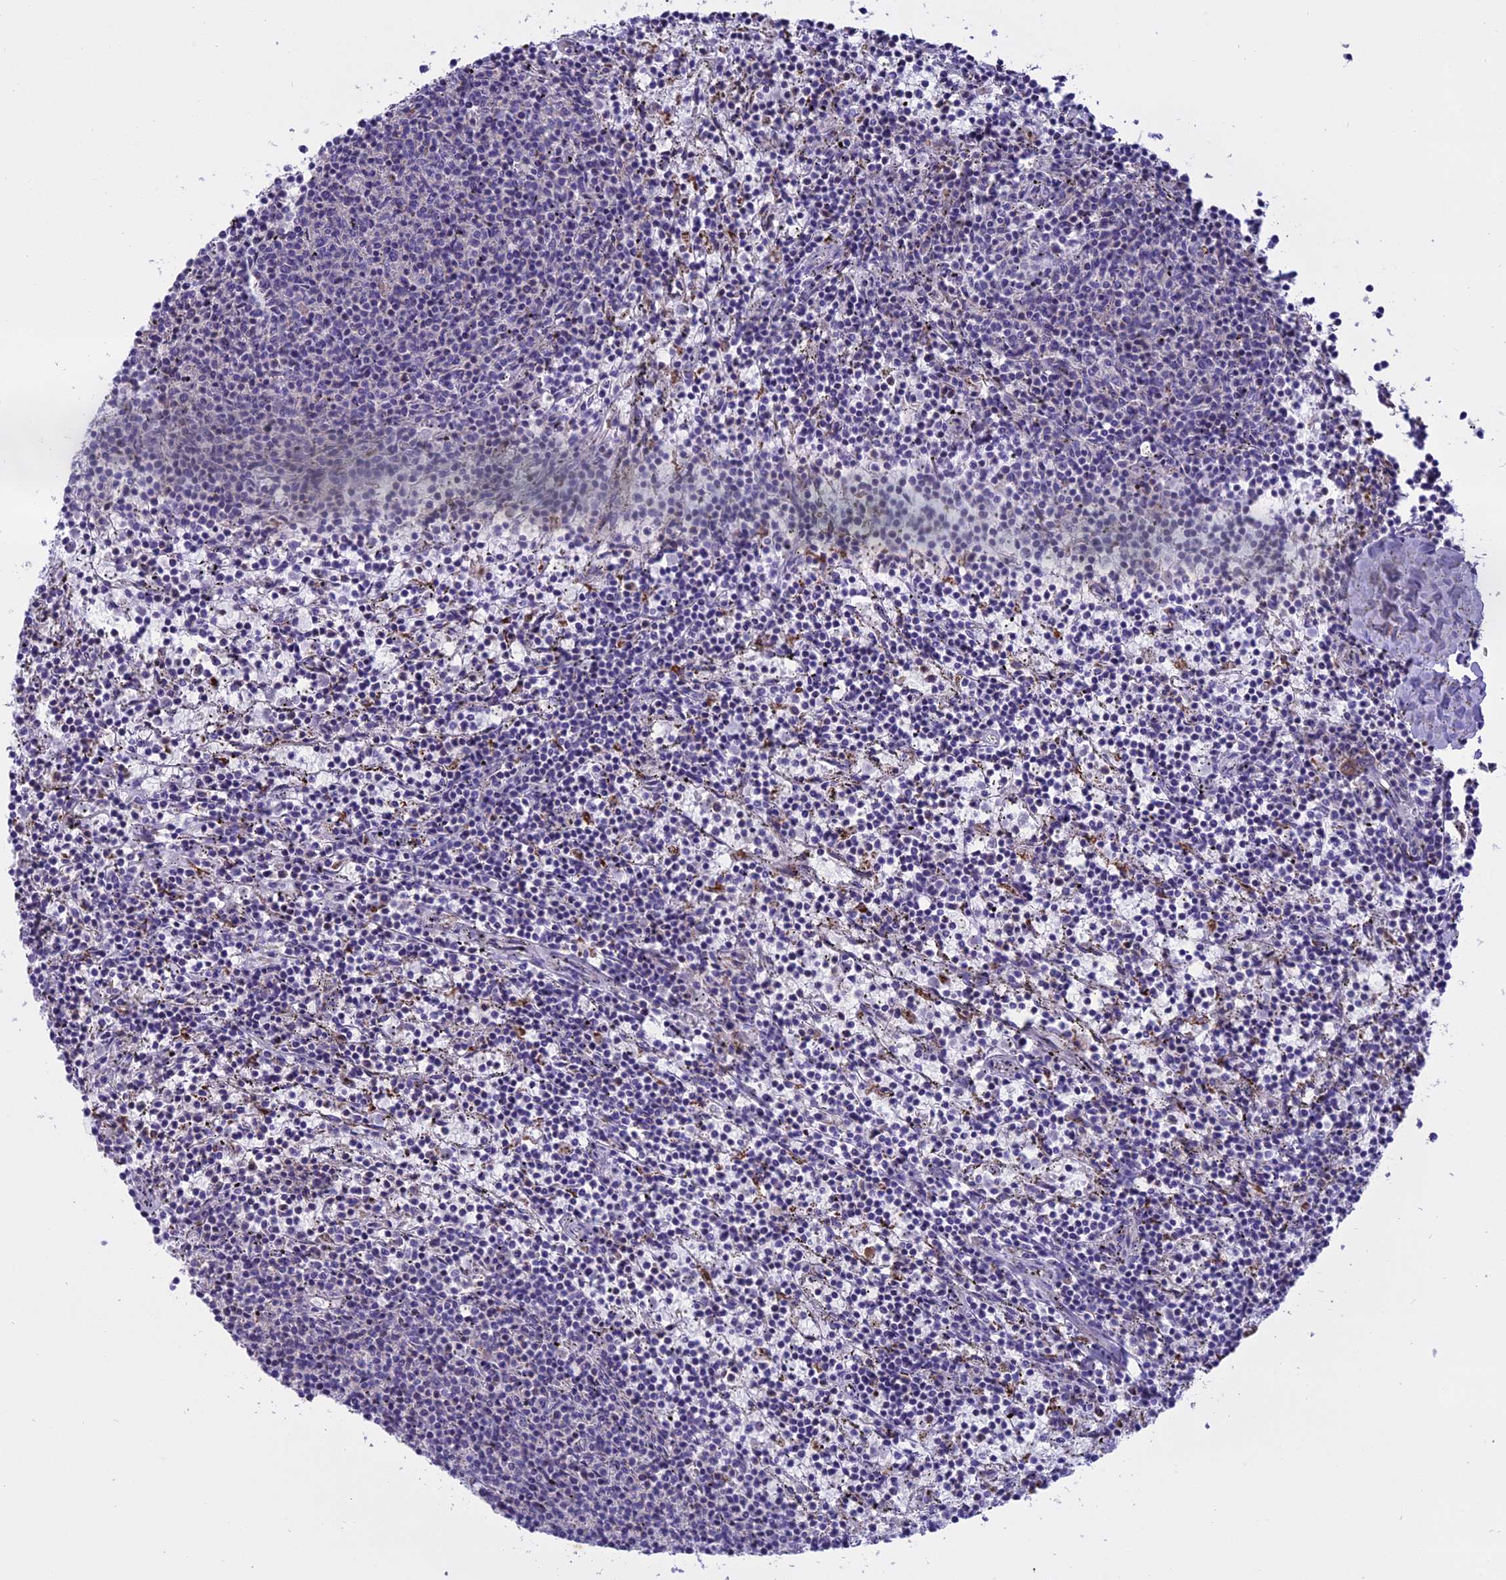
{"staining": {"intensity": "negative", "quantity": "none", "location": "none"}, "tissue": "lymphoma", "cell_type": "Tumor cells", "image_type": "cancer", "snomed": [{"axis": "morphology", "description": "Malignant lymphoma, non-Hodgkin's type, Low grade"}, {"axis": "topography", "description": "Spleen"}], "caption": "DAB (3,3'-diaminobenzidine) immunohistochemical staining of lymphoma demonstrates no significant expression in tumor cells. (Immunohistochemistry (ihc), brightfield microscopy, high magnification).", "gene": "LYPD6", "patient": {"sex": "female", "age": 50}}